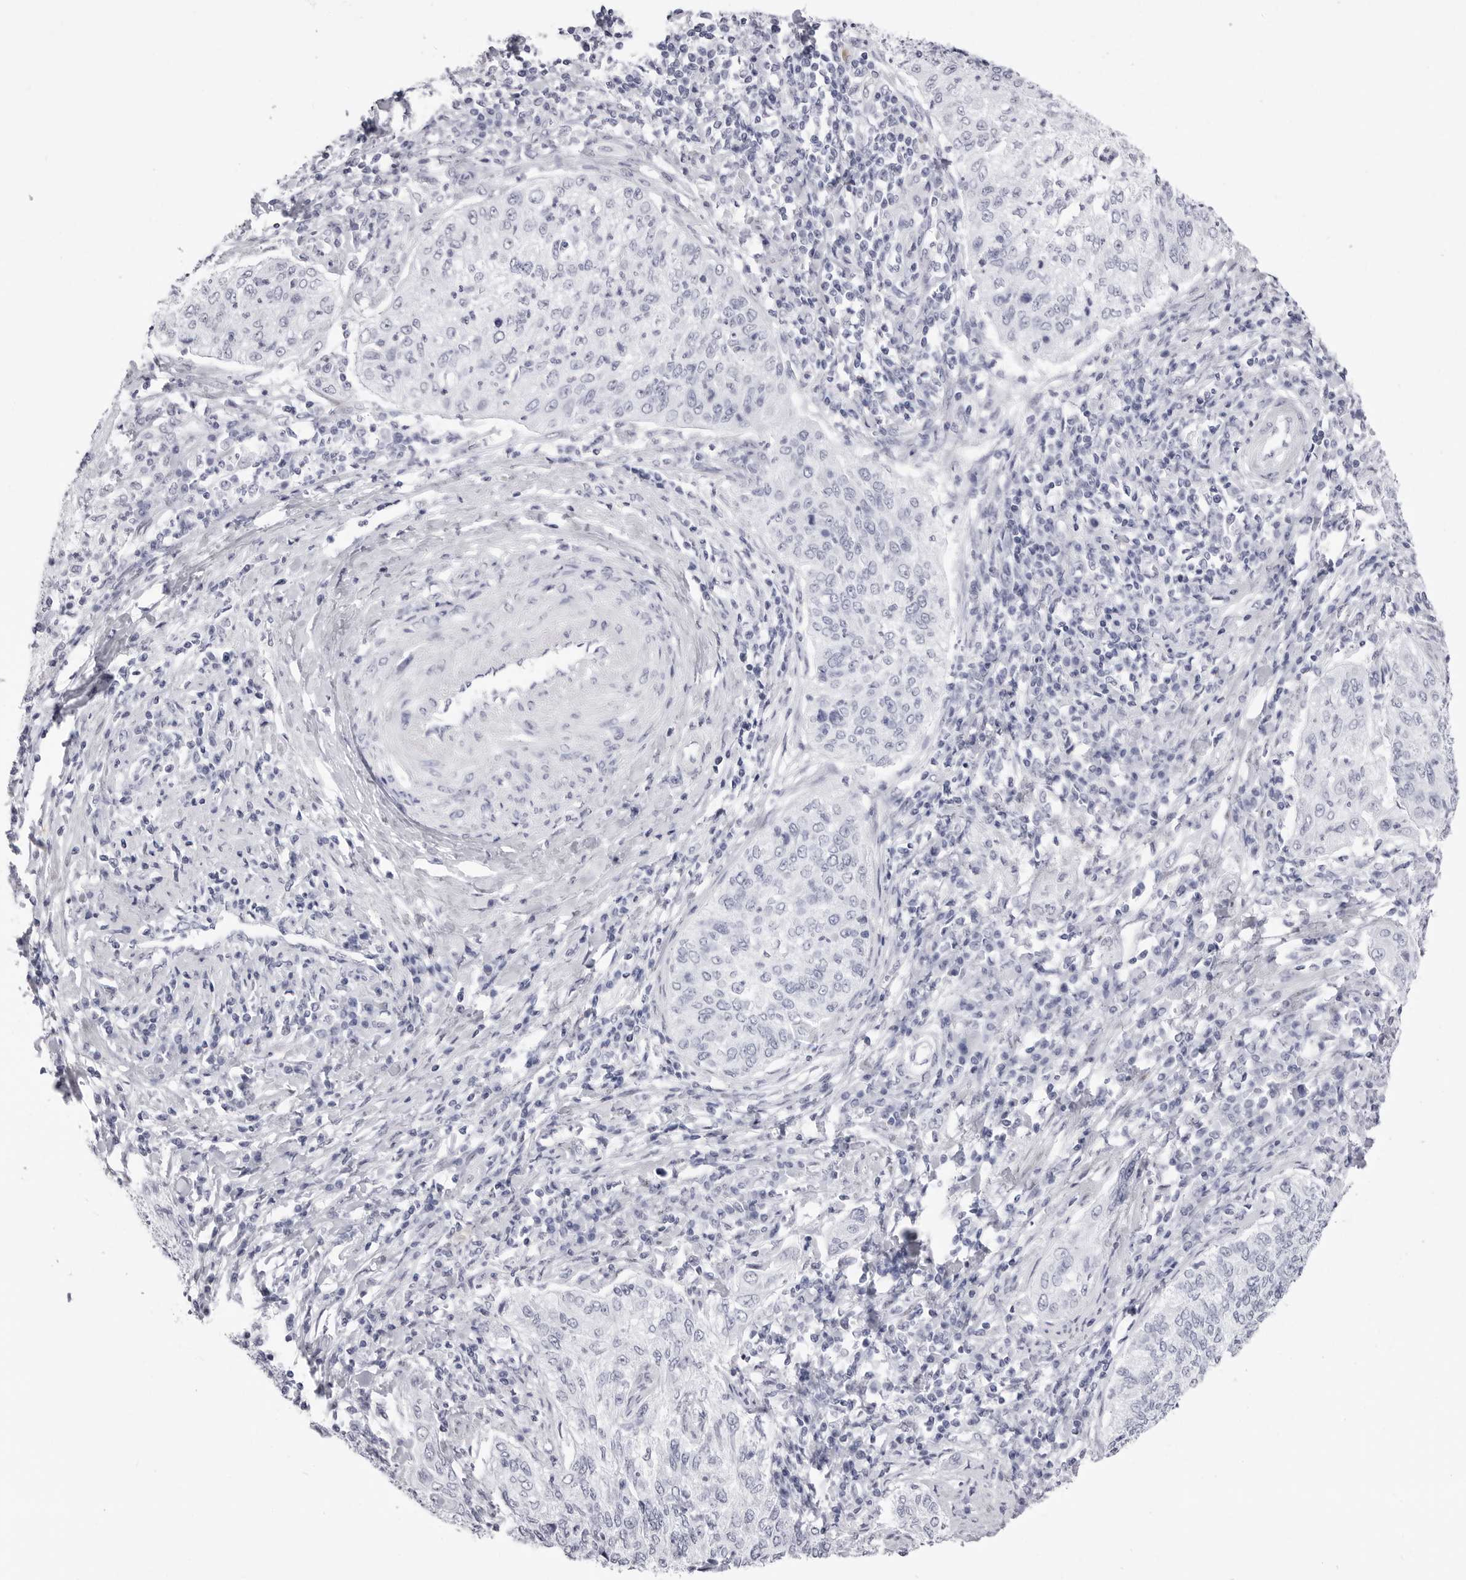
{"staining": {"intensity": "negative", "quantity": "none", "location": "none"}, "tissue": "cervical cancer", "cell_type": "Tumor cells", "image_type": "cancer", "snomed": [{"axis": "morphology", "description": "Squamous cell carcinoma, NOS"}, {"axis": "topography", "description": "Cervix"}], "caption": "High power microscopy photomicrograph of an immunohistochemistry image of cervical cancer, revealing no significant positivity in tumor cells.", "gene": "TSSK1B", "patient": {"sex": "female", "age": 30}}